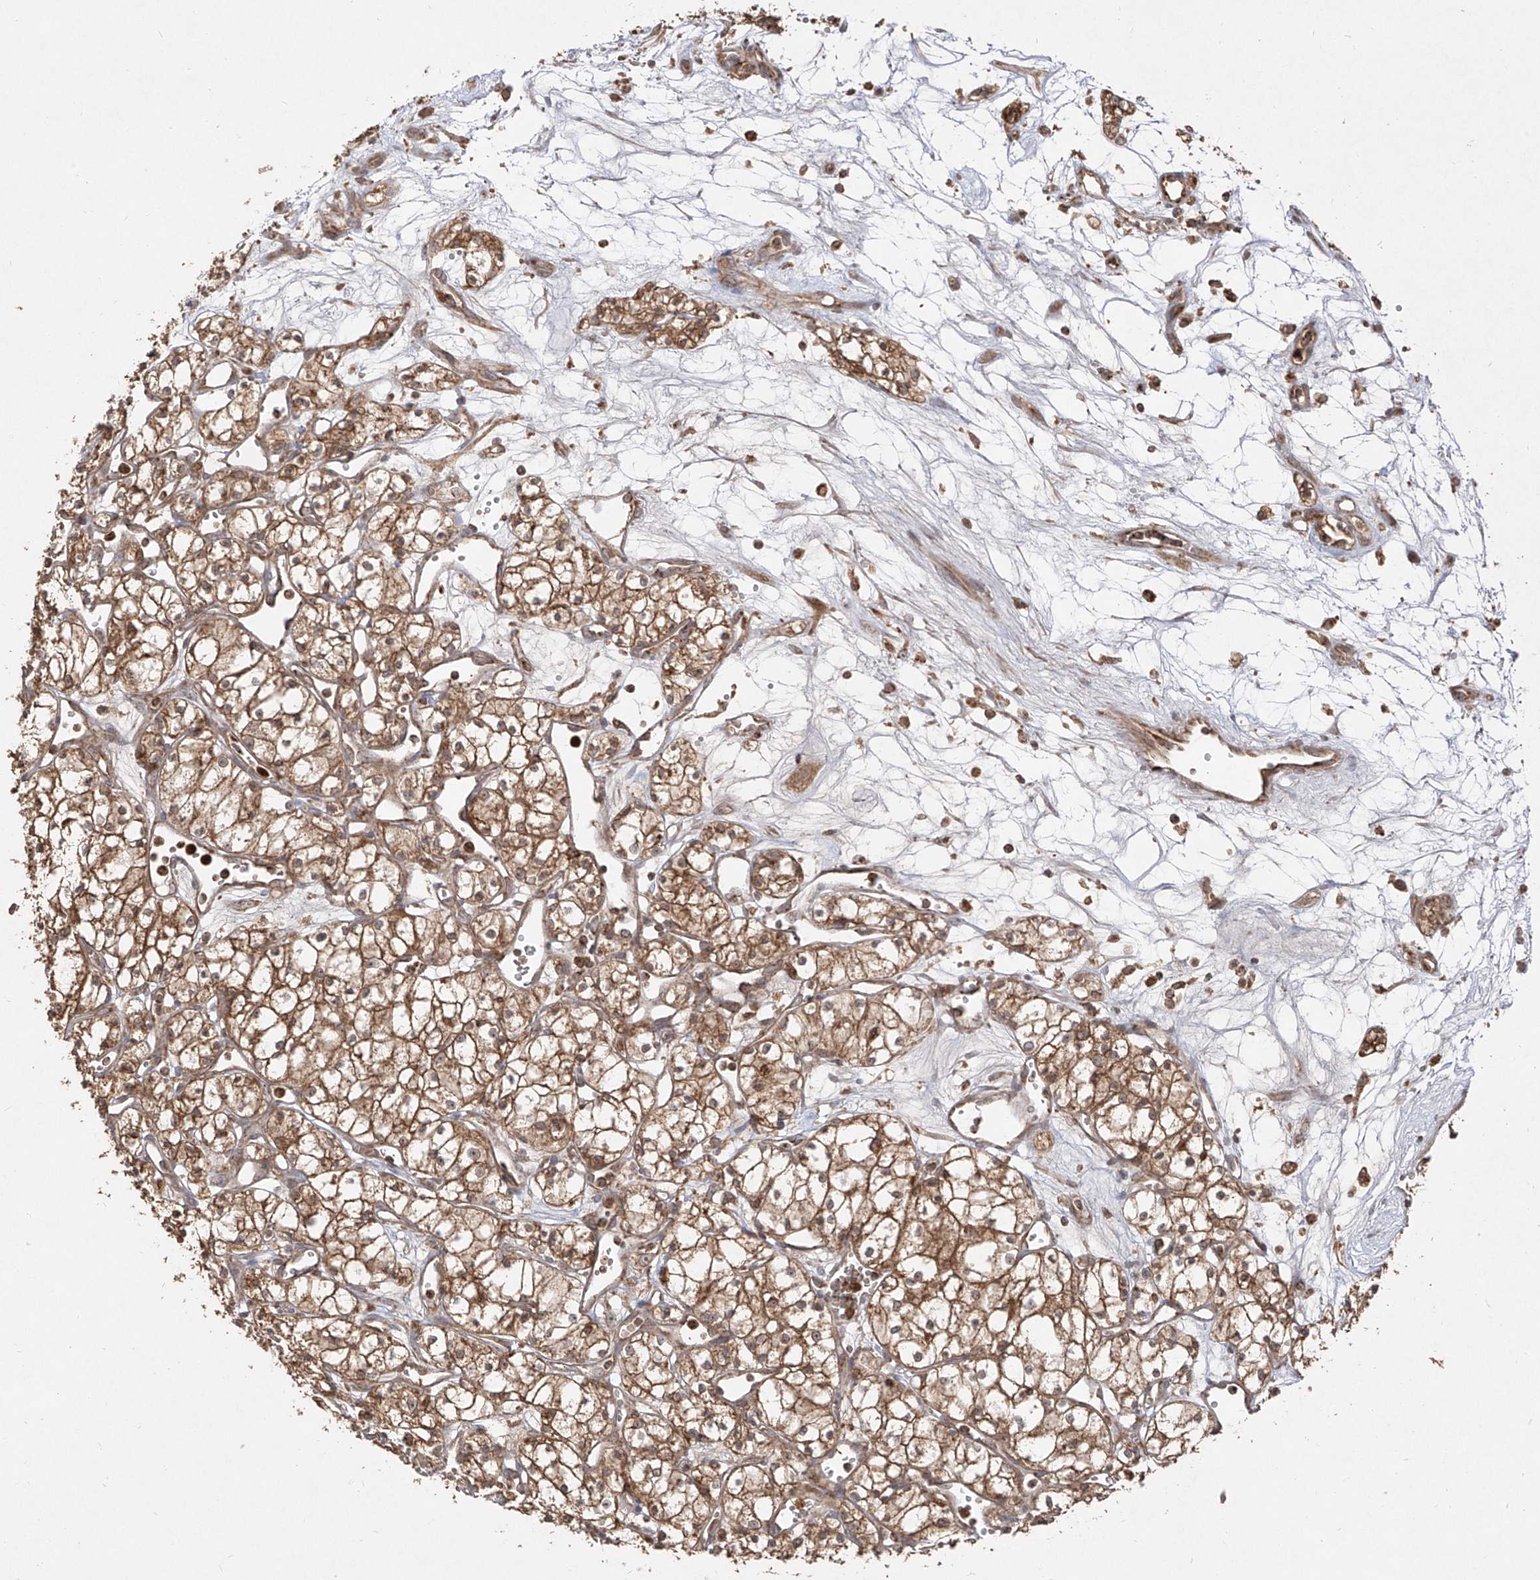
{"staining": {"intensity": "moderate", "quantity": ">75%", "location": "cytoplasmic/membranous"}, "tissue": "renal cancer", "cell_type": "Tumor cells", "image_type": "cancer", "snomed": [{"axis": "morphology", "description": "Adenocarcinoma, NOS"}, {"axis": "topography", "description": "Kidney"}], "caption": "Moderate cytoplasmic/membranous positivity for a protein is present in approximately >75% of tumor cells of renal adenocarcinoma using immunohistochemistry.", "gene": "AIM2", "patient": {"sex": "male", "age": 59}}